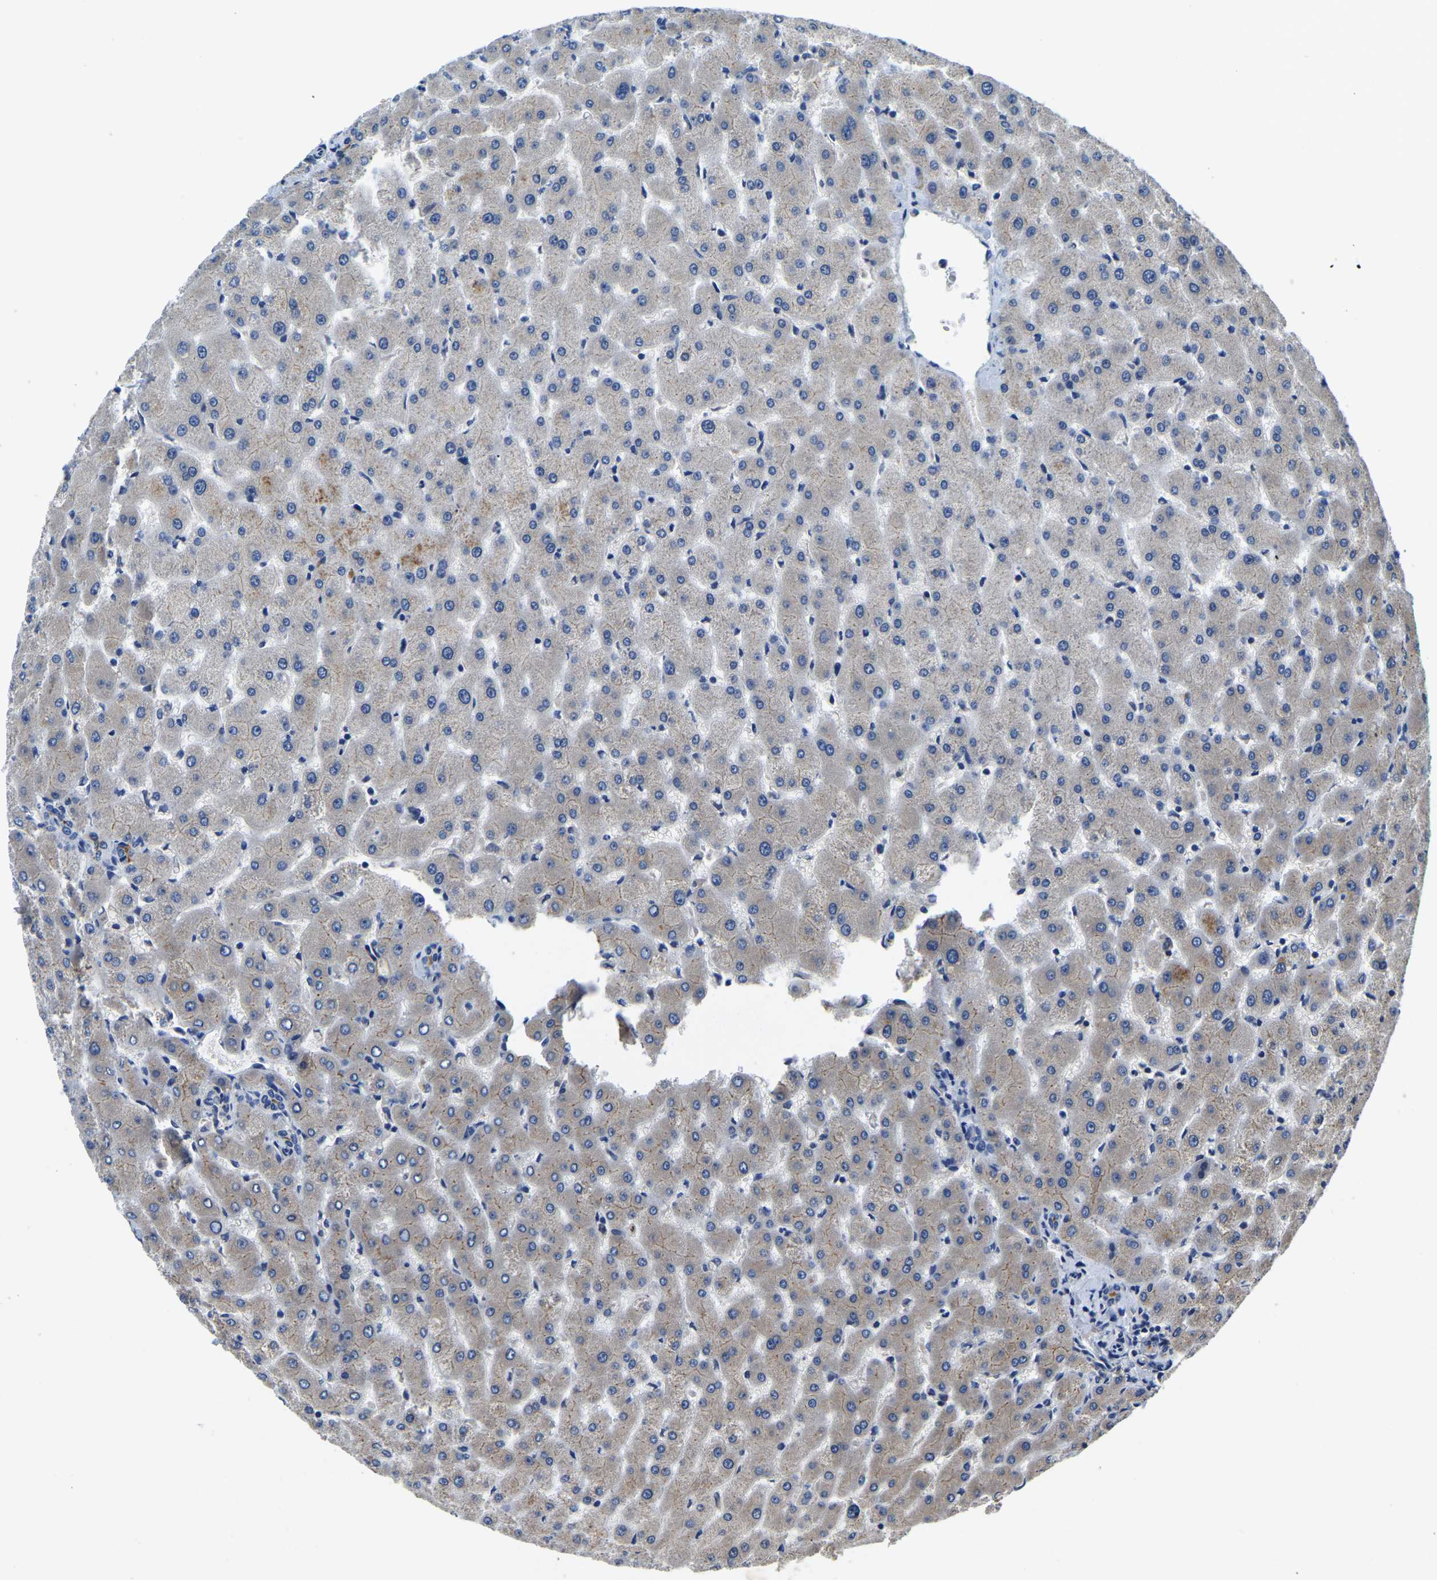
{"staining": {"intensity": "negative", "quantity": "none", "location": "none"}, "tissue": "liver", "cell_type": "Cholangiocytes", "image_type": "normal", "snomed": [{"axis": "morphology", "description": "Normal tissue, NOS"}, {"axis": "topography", "description": "Liver"}], "caption": "Immunohistochemical staining of normal human liver displays no significant expression in cholangiocytes. (Stains: DAB (3,3'-diaminobenzidine) immunohistochemistry (IHC) with hematoxylin counter stain, Microscopy: brightfield microscopy at high magnification).", "gene": "LIAS", "patient": {"sex": "female", "age": 63}}